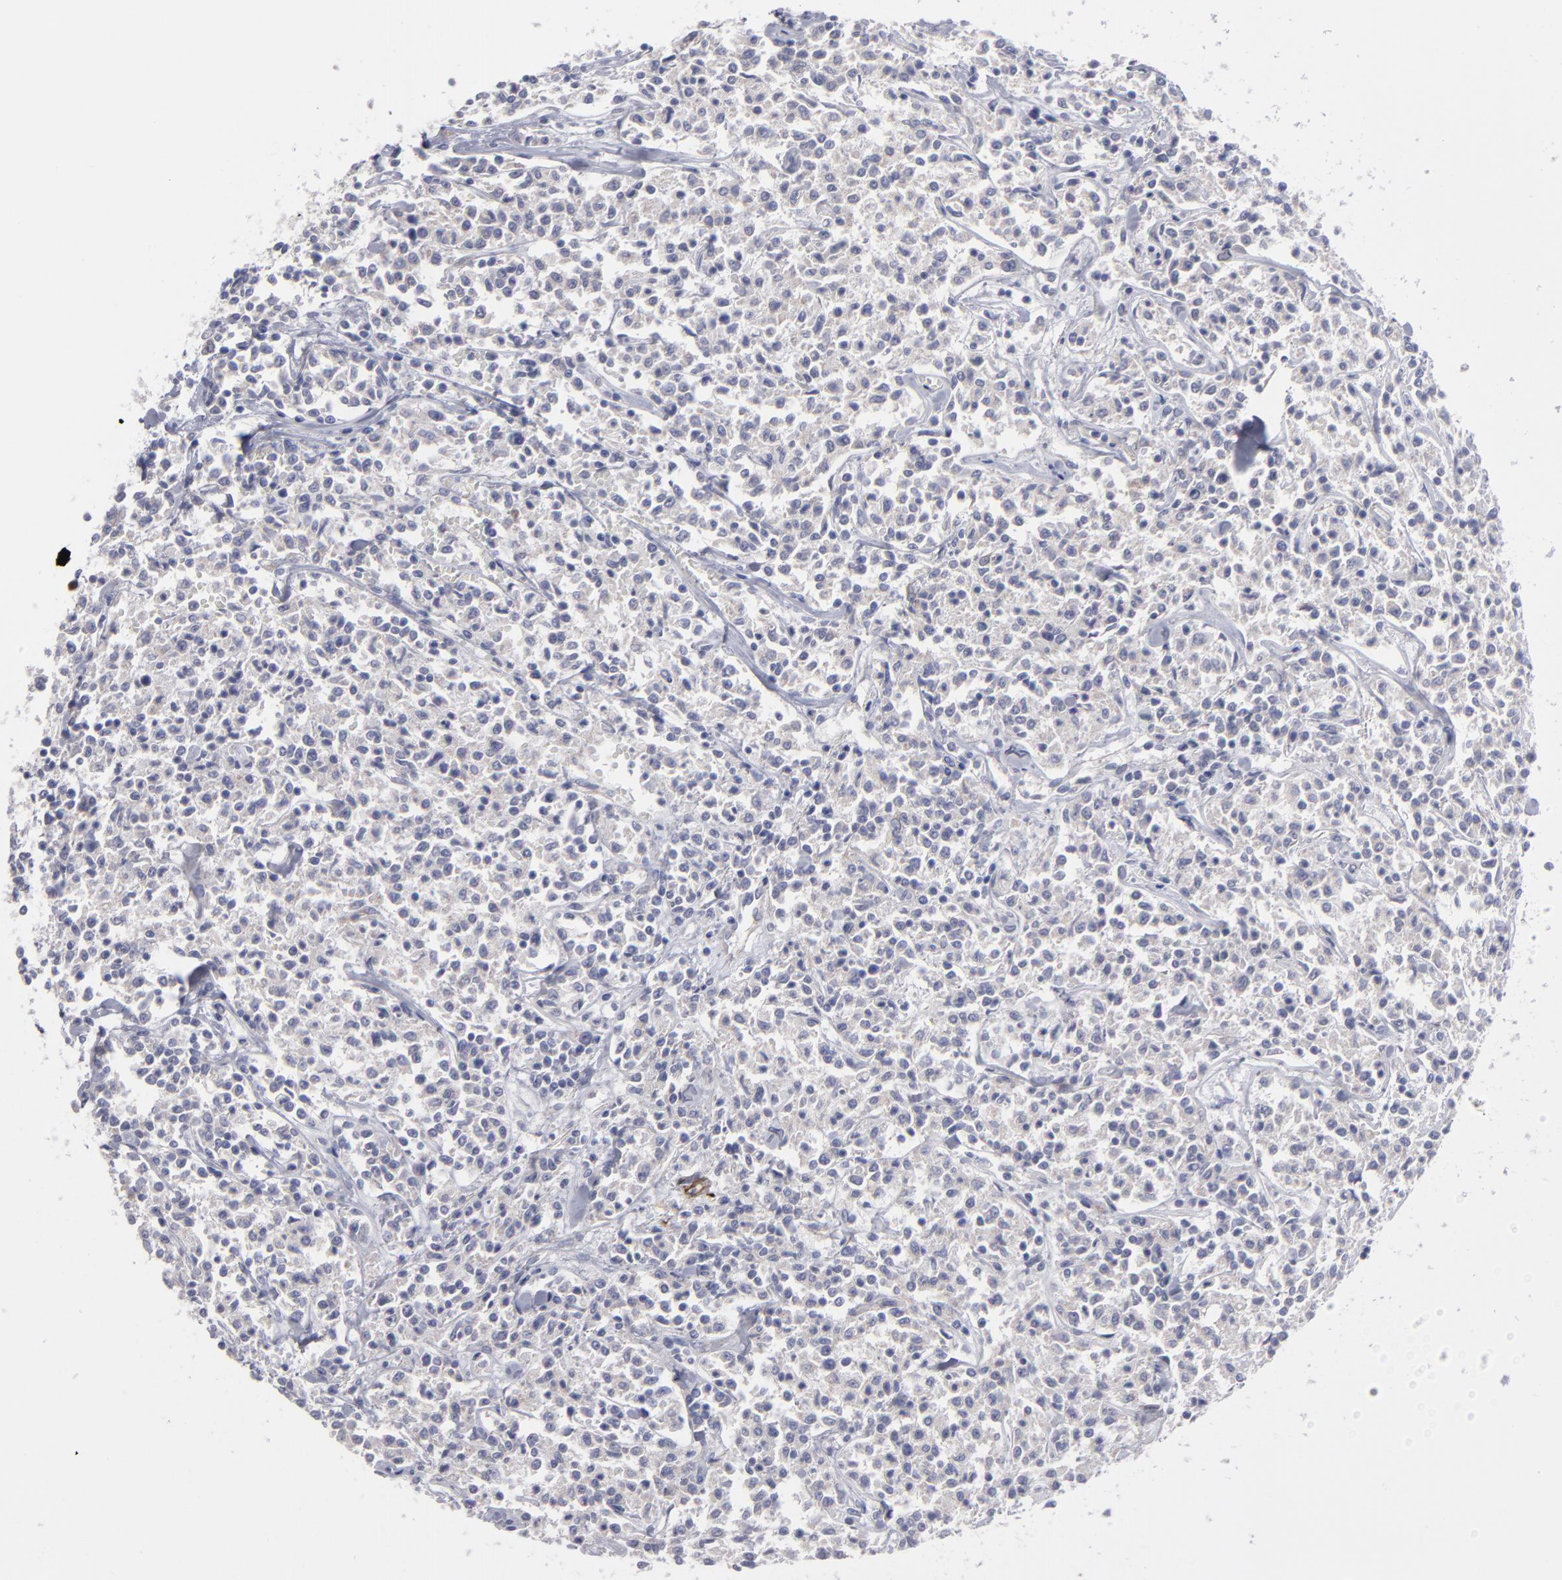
{"staining": {"intensity": "negative", "quantity": "none", "location": "none"}, "tissue": "lymphoma", "cell_type": "Tumor cells", "image_type": "cancer", "snomed": [{"axis": "morphology", "description": "Malignant lymphoma, non-Hodgkin's type, Low grade"}, {"axis": "topography", "description": "Small intestine"}], "caption": "The immunohistochemistry micrograph has no significant expression in tumor cells of low-grade malignant lymphoma, non-Hodgkin's type tissue.", "gene": "SLMAP", "patient": {"sex": "female", "age": 59}}